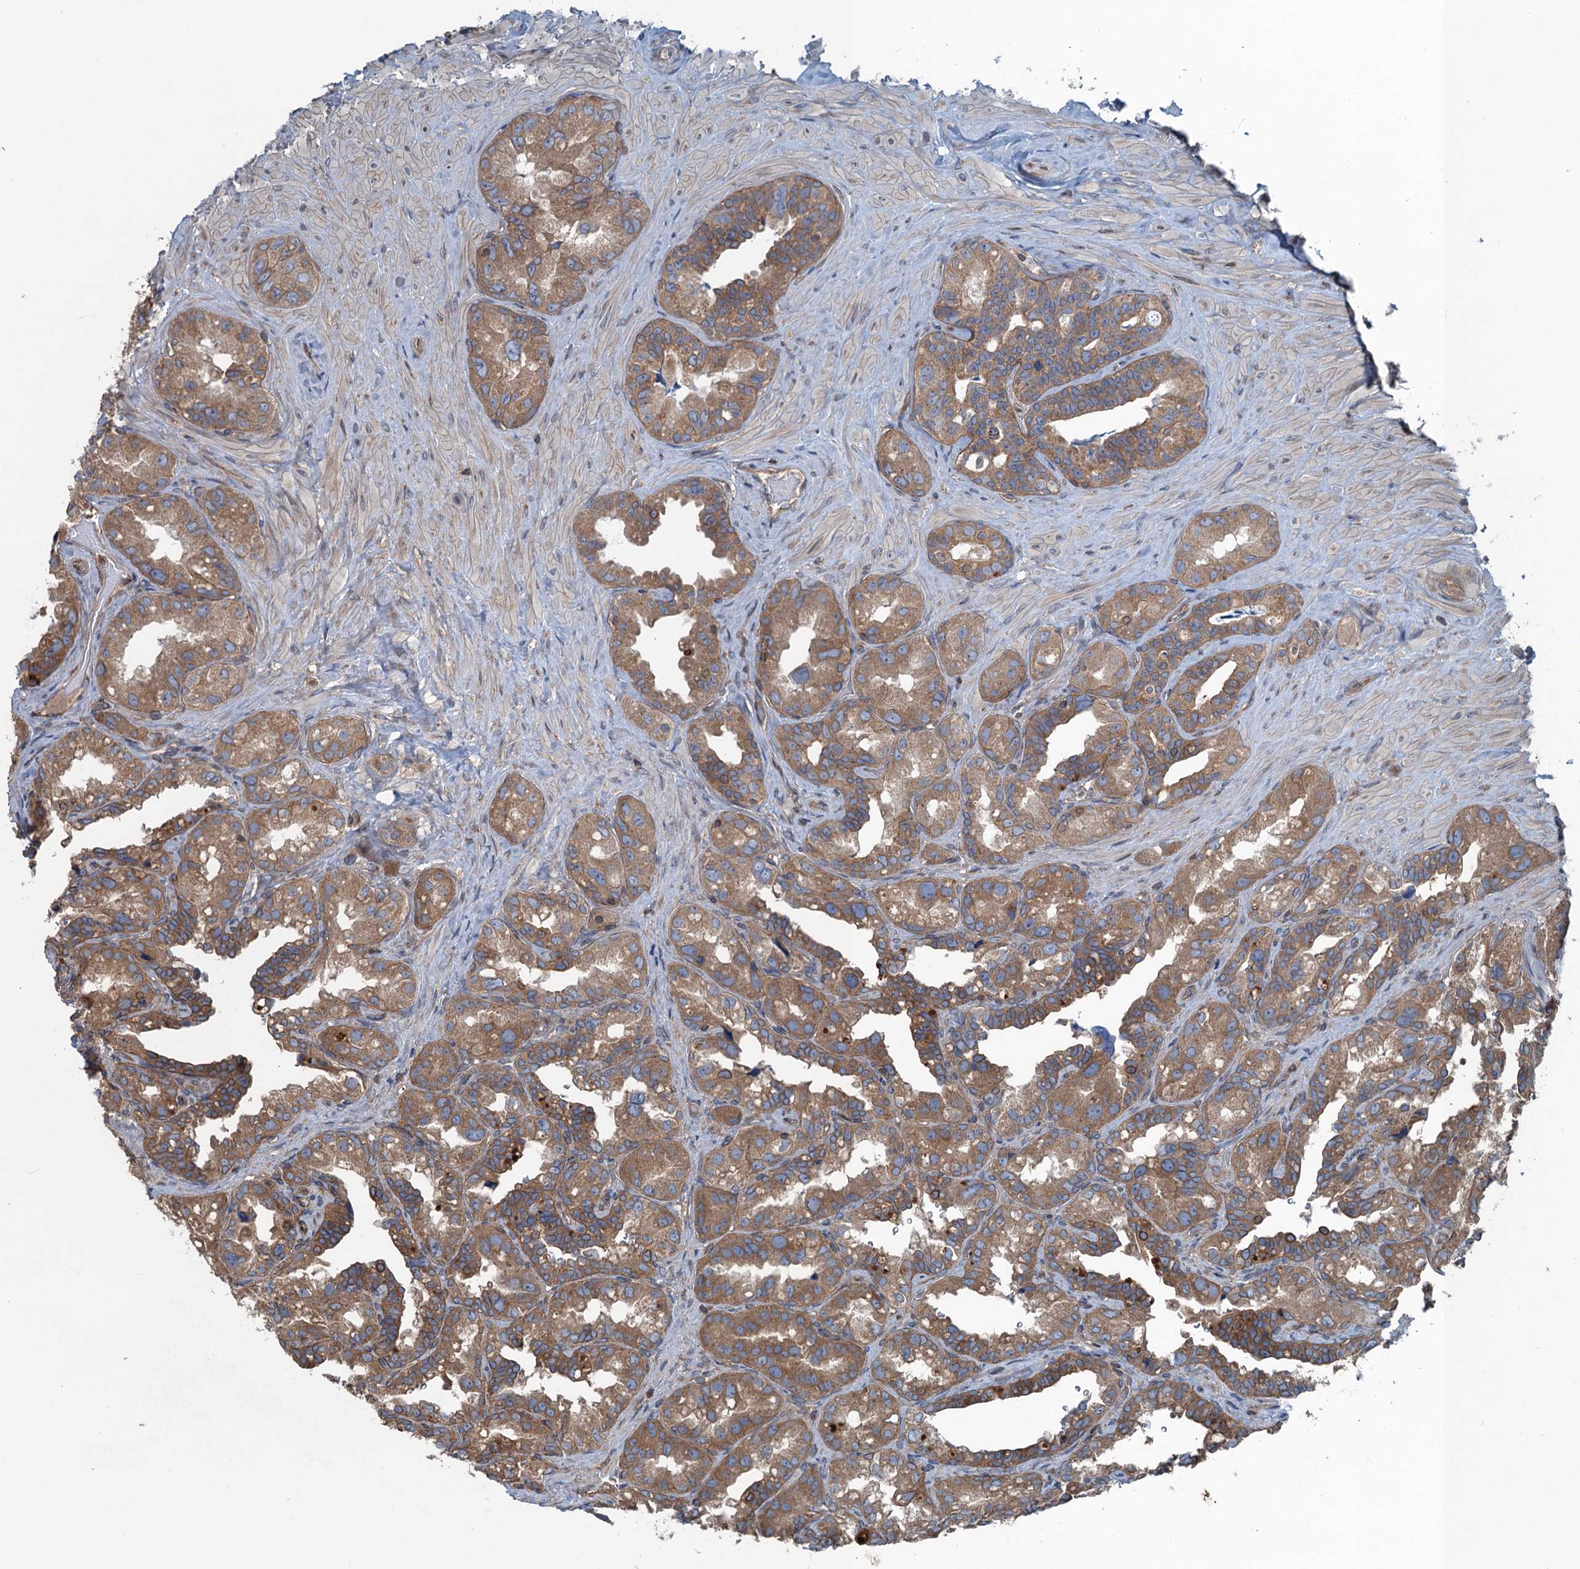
{"staining": {"intensity": "moderate", "quantity": ">75%", "location": "cytoplasmic/membranous"}, "tissue": "seminal vesicle", "cell_type": "Glandular cells", "image_type": "normal", "snomed": [{"axis": "morphology", "description": "Normal tissue, NOS"}, {"axis": "topography", "description": "Seminal veicle"}, {"axis": "topography", "description": "Peripheral nerve tissue"}], "caption": "A micrograph of seminal vesicle stained for a protein displays moderate cytoplasmic/membranous brown staining in glandular cells.", "gene": "TRAPPC8", "patient": {"sex": "male", "age": 67}}